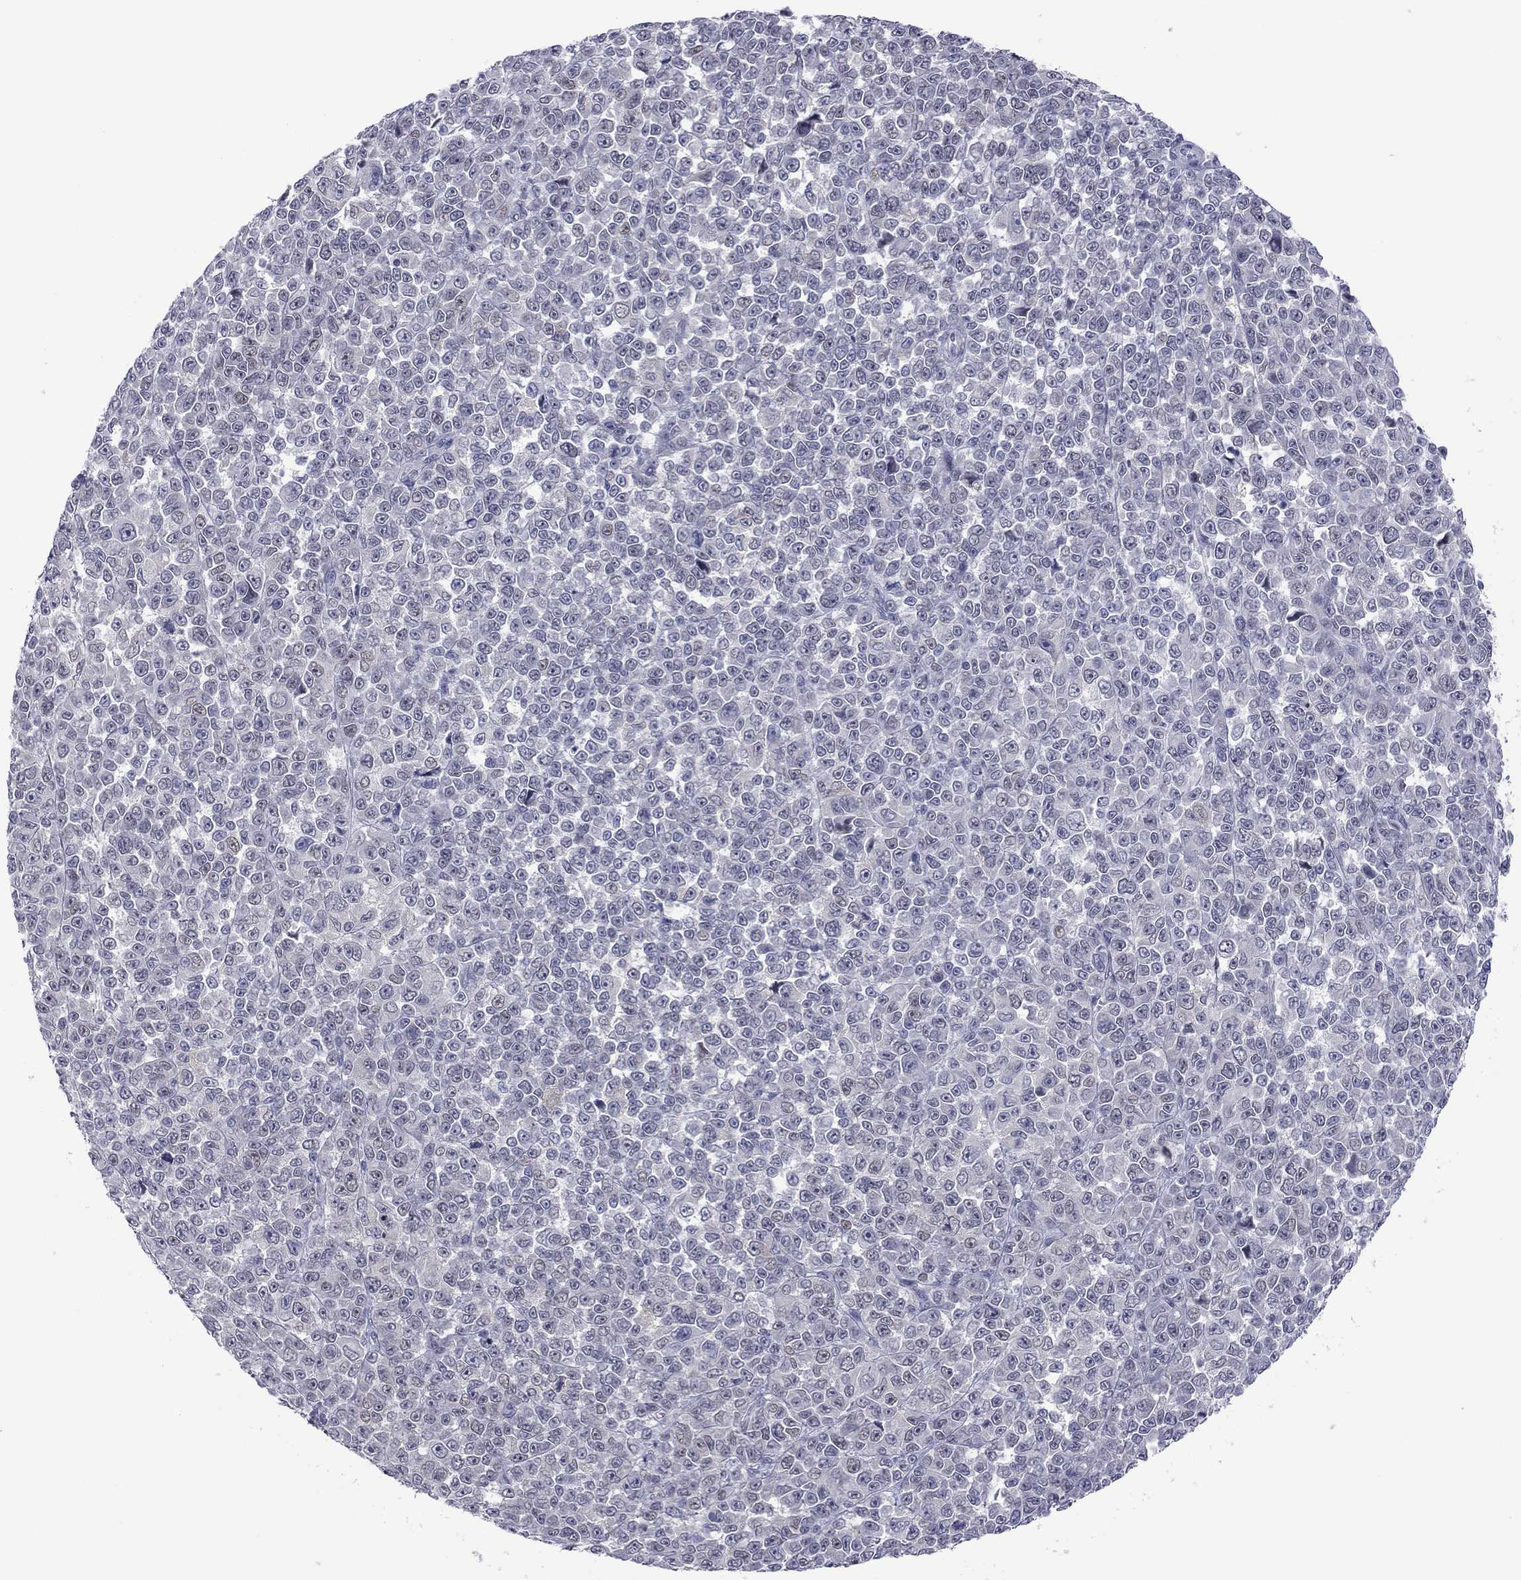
{"staining": {"intensity": "negative", "quantity": "none", "location": "none"}, "tissue": "melanoma", "cell_type": "Tumor cells", "image_type": "cancer", "snomed": [{"axis": "morphology", "description": "Malignant melanoma, NOS"}, {"axis": "topography", "description": "Skin"}], "caption": "DAB immunohistochemical staining of human malignant melanoma shows no significant positivity in tumor cells.", "gene": "POU5F2", "patient": {"sex": "female", "age": 95}}